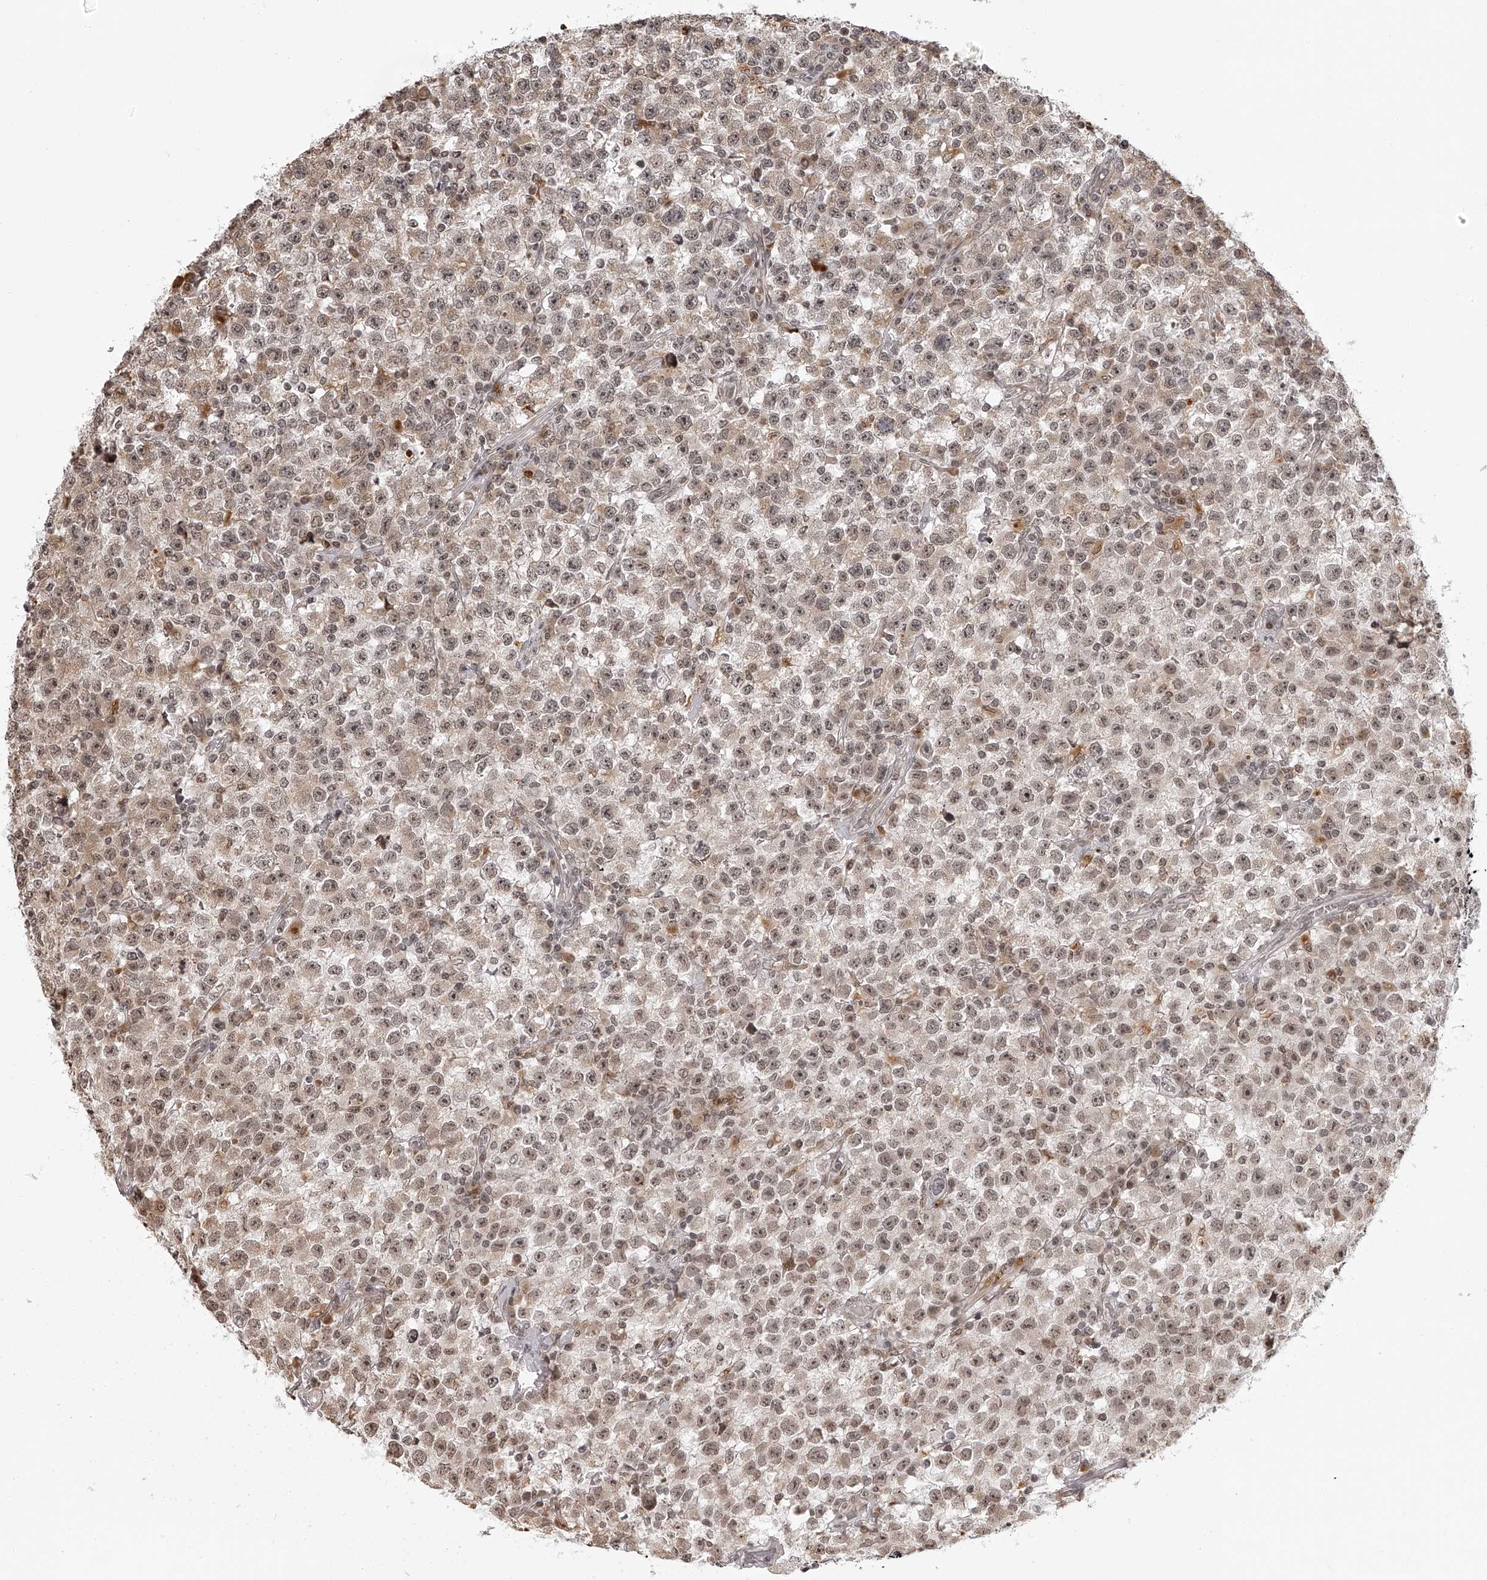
{"staining": {"intensity": "moderate", "quantity": ">75%", "location": "cytoplasmic/membranous,nuclear"}, "tissue": "testis cancer", "cell_type": "Tumor cells", "image_type": "cancer", "snomed": [{"axis": "morphology", "description": "Seminoma, NOS"}, {"axis": "topography", "description": "Testis"}], "caption": "Immunohistochemistry (IHC) histopathology image of neoplastic tissue: human seminoma (testis) stained using immunohistochemistry (IHC) reveals medium levels of moderate protein expression localized specifically in the cytoplasmic/membranous and nuclear of tumor cells, appearing as a cytoplasmic/membranous and nuclear brown color.", "gene": "ODF2L", "patient": {"sex": "male", "age": 22}}